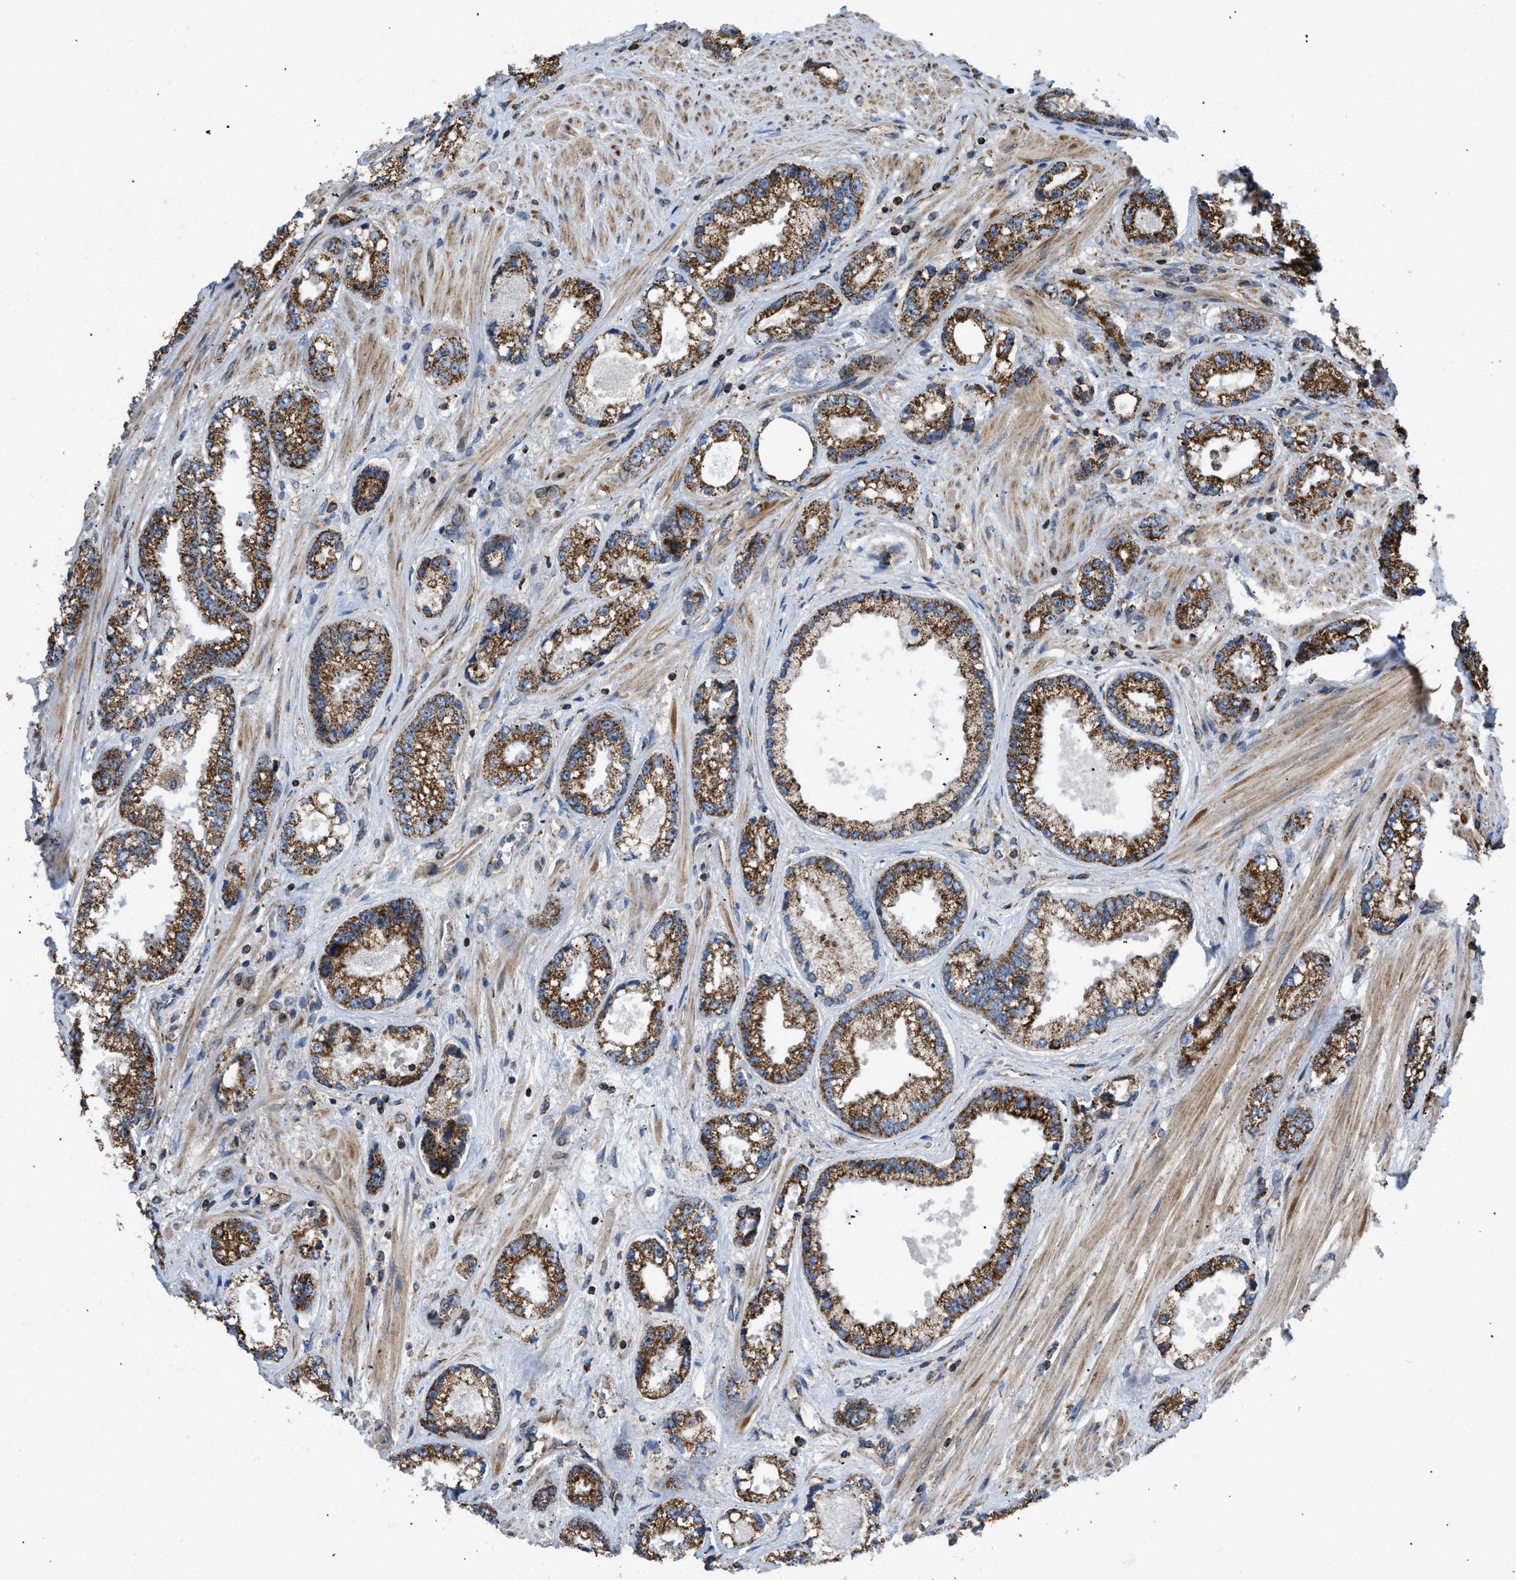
{"staining": {"intensity": "strong", "quantity": ">75%", "location": "cytoplasmic/membranous"}, "tissue": "prostate cancer", "cell_type": "Tumor cells", "image_type": "cancer", "snomed": [{"axis": "morphology", "description": "Adenocarcinoma, High grade"}, {"axis": "topography", "description": "Prostate"}], "caption": "The micrograph shows staining of prostate cancer (high-grade adenocarcinoma), revealing strong cytoplasmic/membranous protein staining (brown color) within tumor cells.", "gene": "OPTN", "patient": {"sex": "male", "age": 61}}